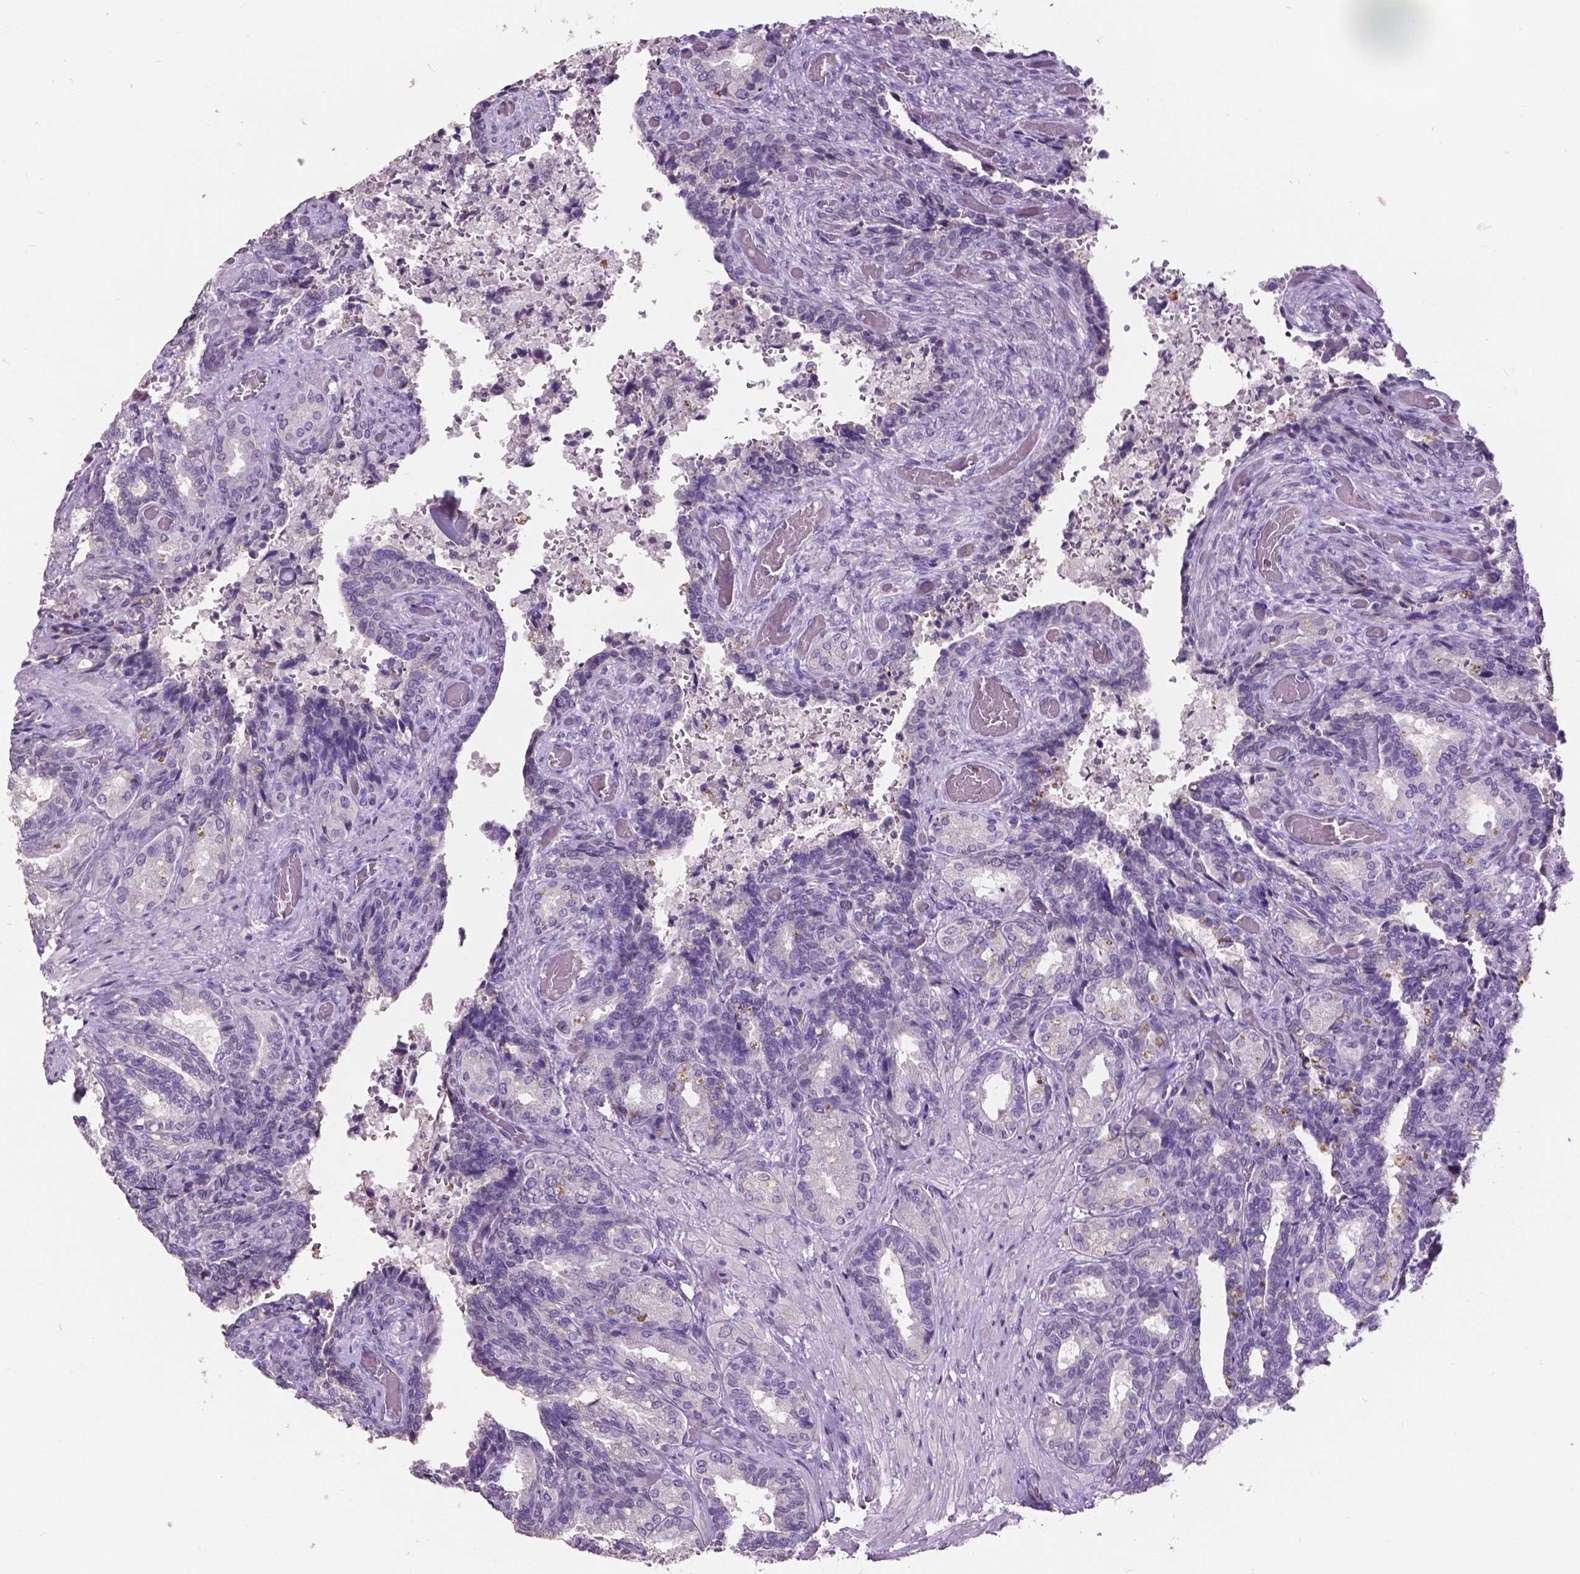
{"staining": {"intensity": "negative", "quantity": "none", "location": "none"}, "tissue": "seminal vesicle", "cell_type": "Glandular cells", "image_type": "normal", "snomed": [{"axis": "morphology", "description": "Normal tissue, NOS"}, {"axis": "topography", "description": "Seminal veicle"}], "caption": "This is an immunohistochemistry histopathology image of normal human seminal vesicle. There is no staining in glandular cells.", "gene": "PLSCR1", "patient": {"sex": "male", "age": 68}}